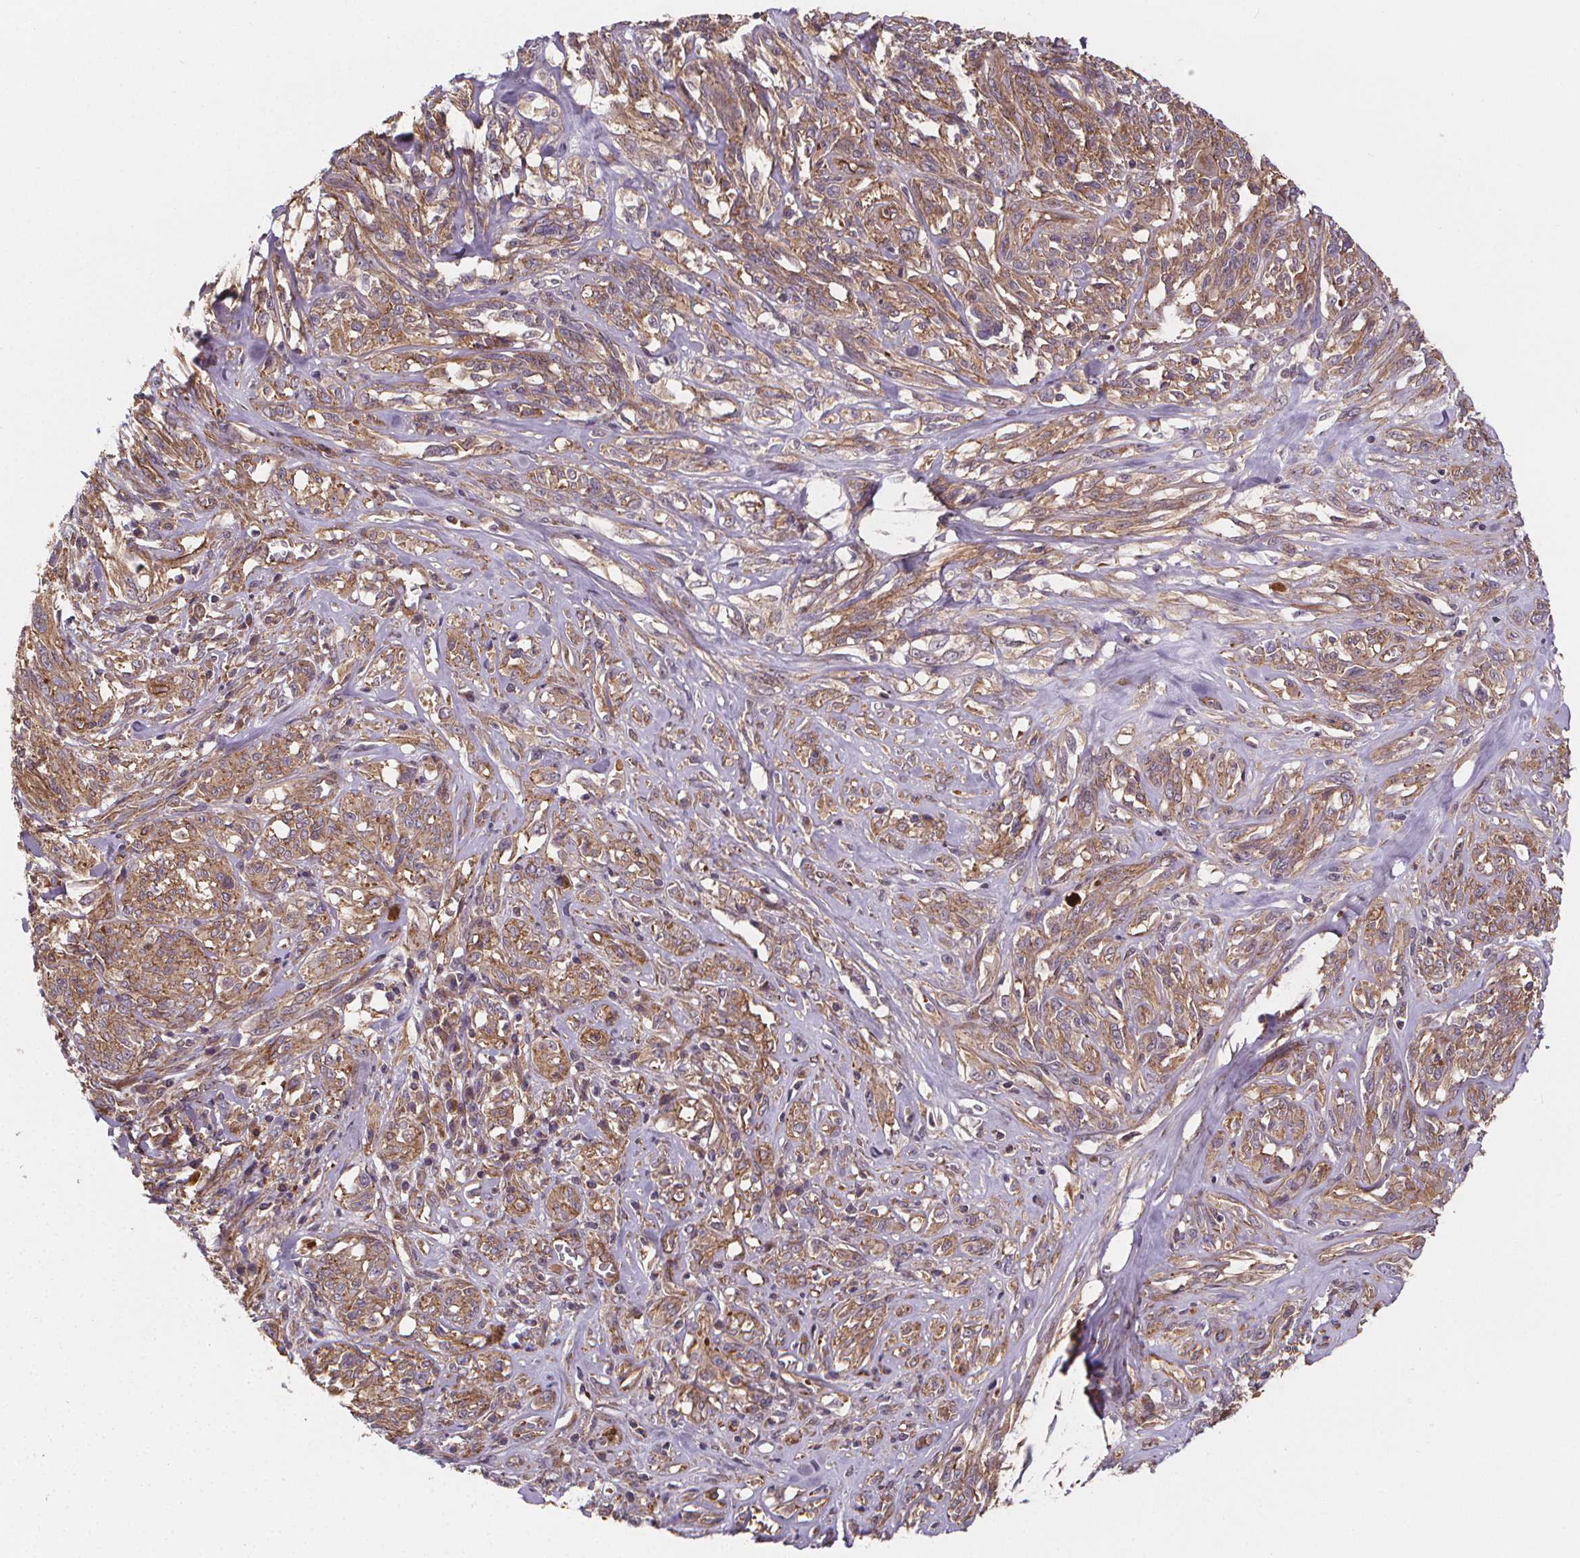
{"staining": {"intensity": "moderate", "quantity": ">75%", "location": "cytoplasmic/membranous"}, "tissue": "melanoma", "cell_type": "Tumor cells", "image_type": "cancer", "snomed": [{"axis": "morphology", "description": "Malignant melanoma, NOS"}, {"axis": "topography", "description": "Skin"}], "caption": "High-power microscopy captured an immunohistochemistry (IHC) micrograph of malignant melanoma, revealing moderate cytoplasmic/membranous staining in approximately >75% of tumor cells.", "gene": "CLINT1", "patient": {"sex": "female", "age": 91}}